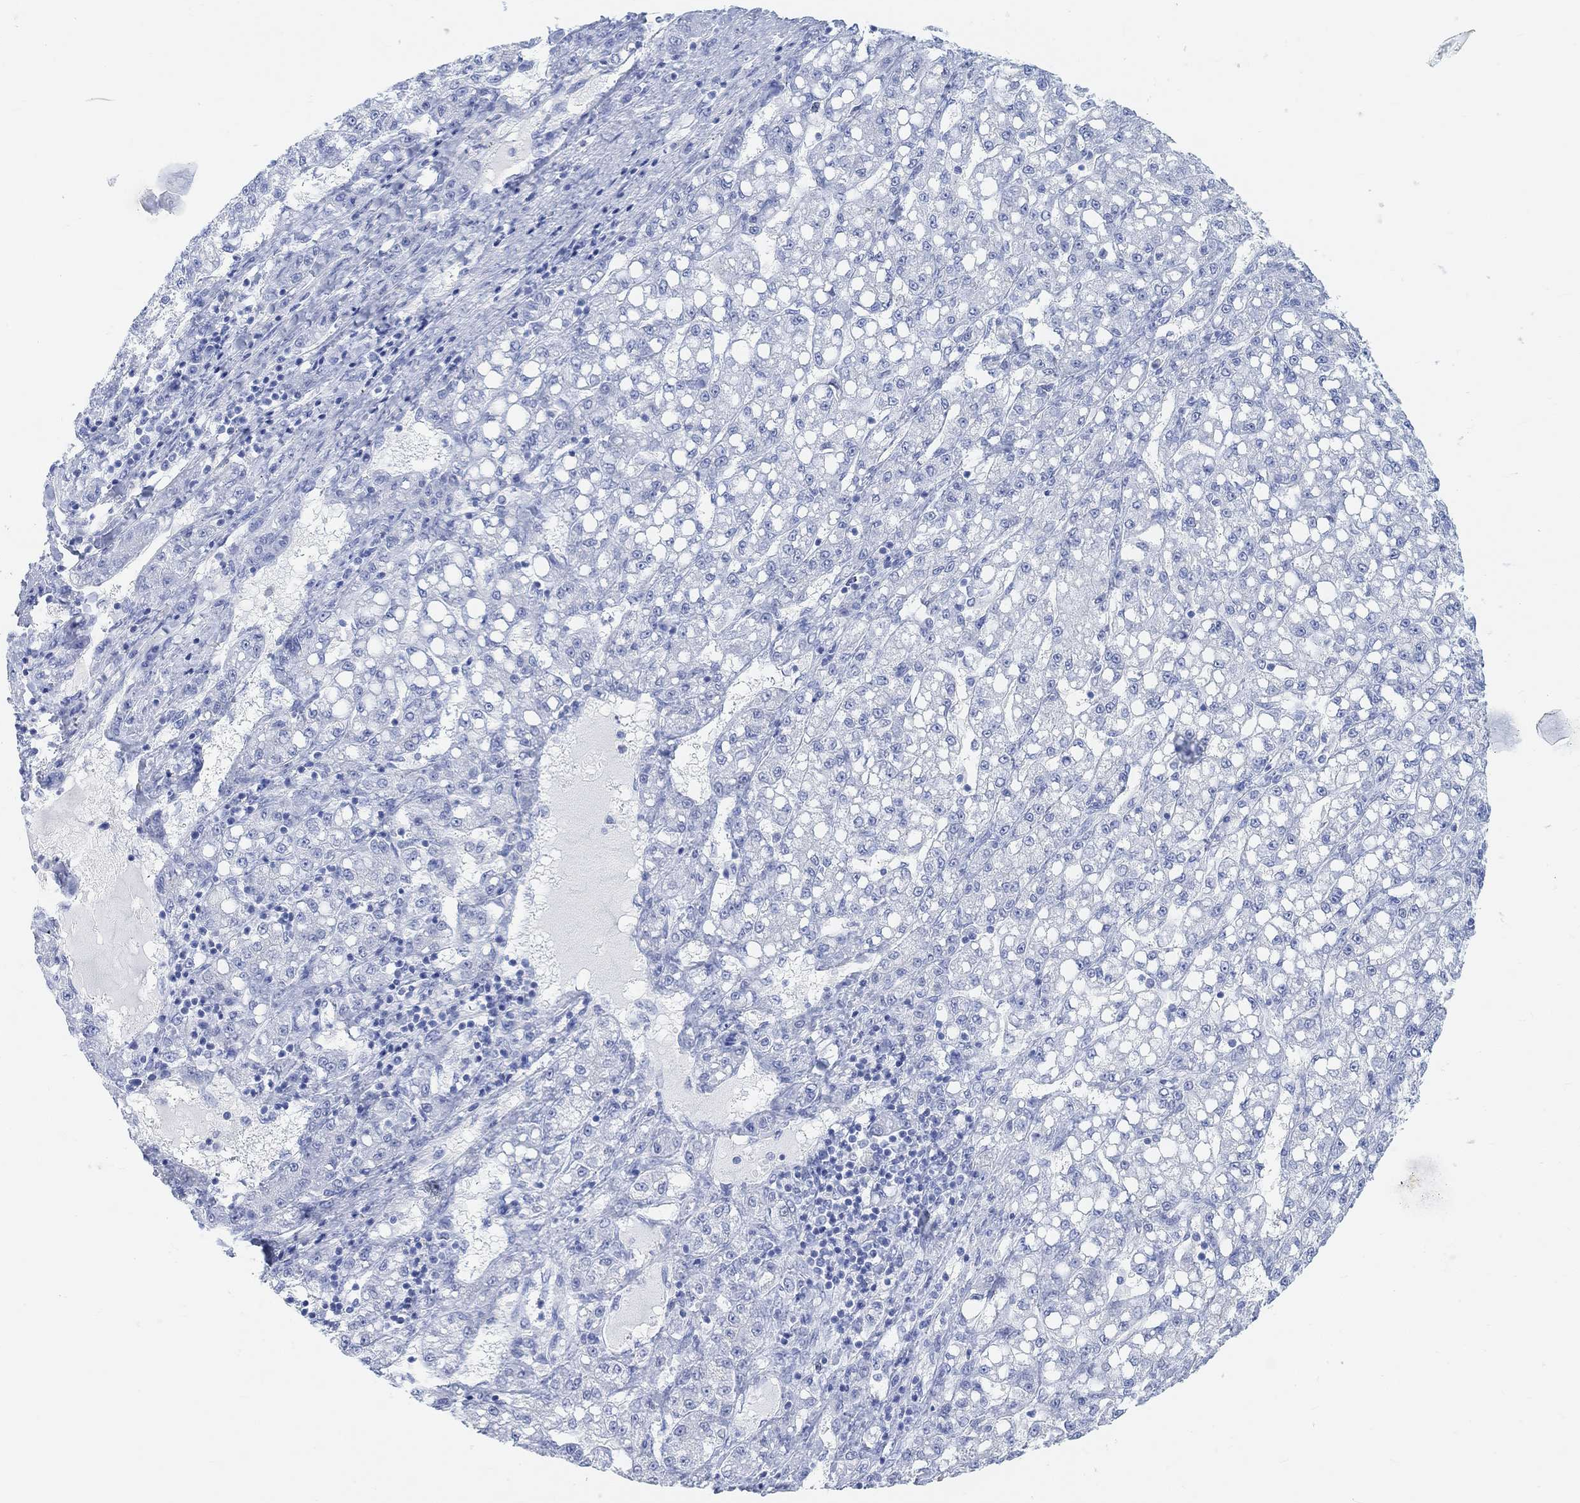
{"staining": {"intensity": "negative", "quantity": "none", "location": "none"}, "tissue": "liver cancer", "cell_type": "Tumor cells", "image_type": "cancer", "snomed": [{"axis": "morphology", "description": "Carcinoma, Hepatocellular, NOS"}, {"axis": "topography", "description": "Liver"}], "caption": "This image is of hepatocellular carcinoma (liver) stained with immunohistochemistry to label a protein in brown with the nuclei are counter-stained blue. There is no expression in tumor cells.", "gene": "ENO4", "patient": {"sex": "female", "age": 65}}